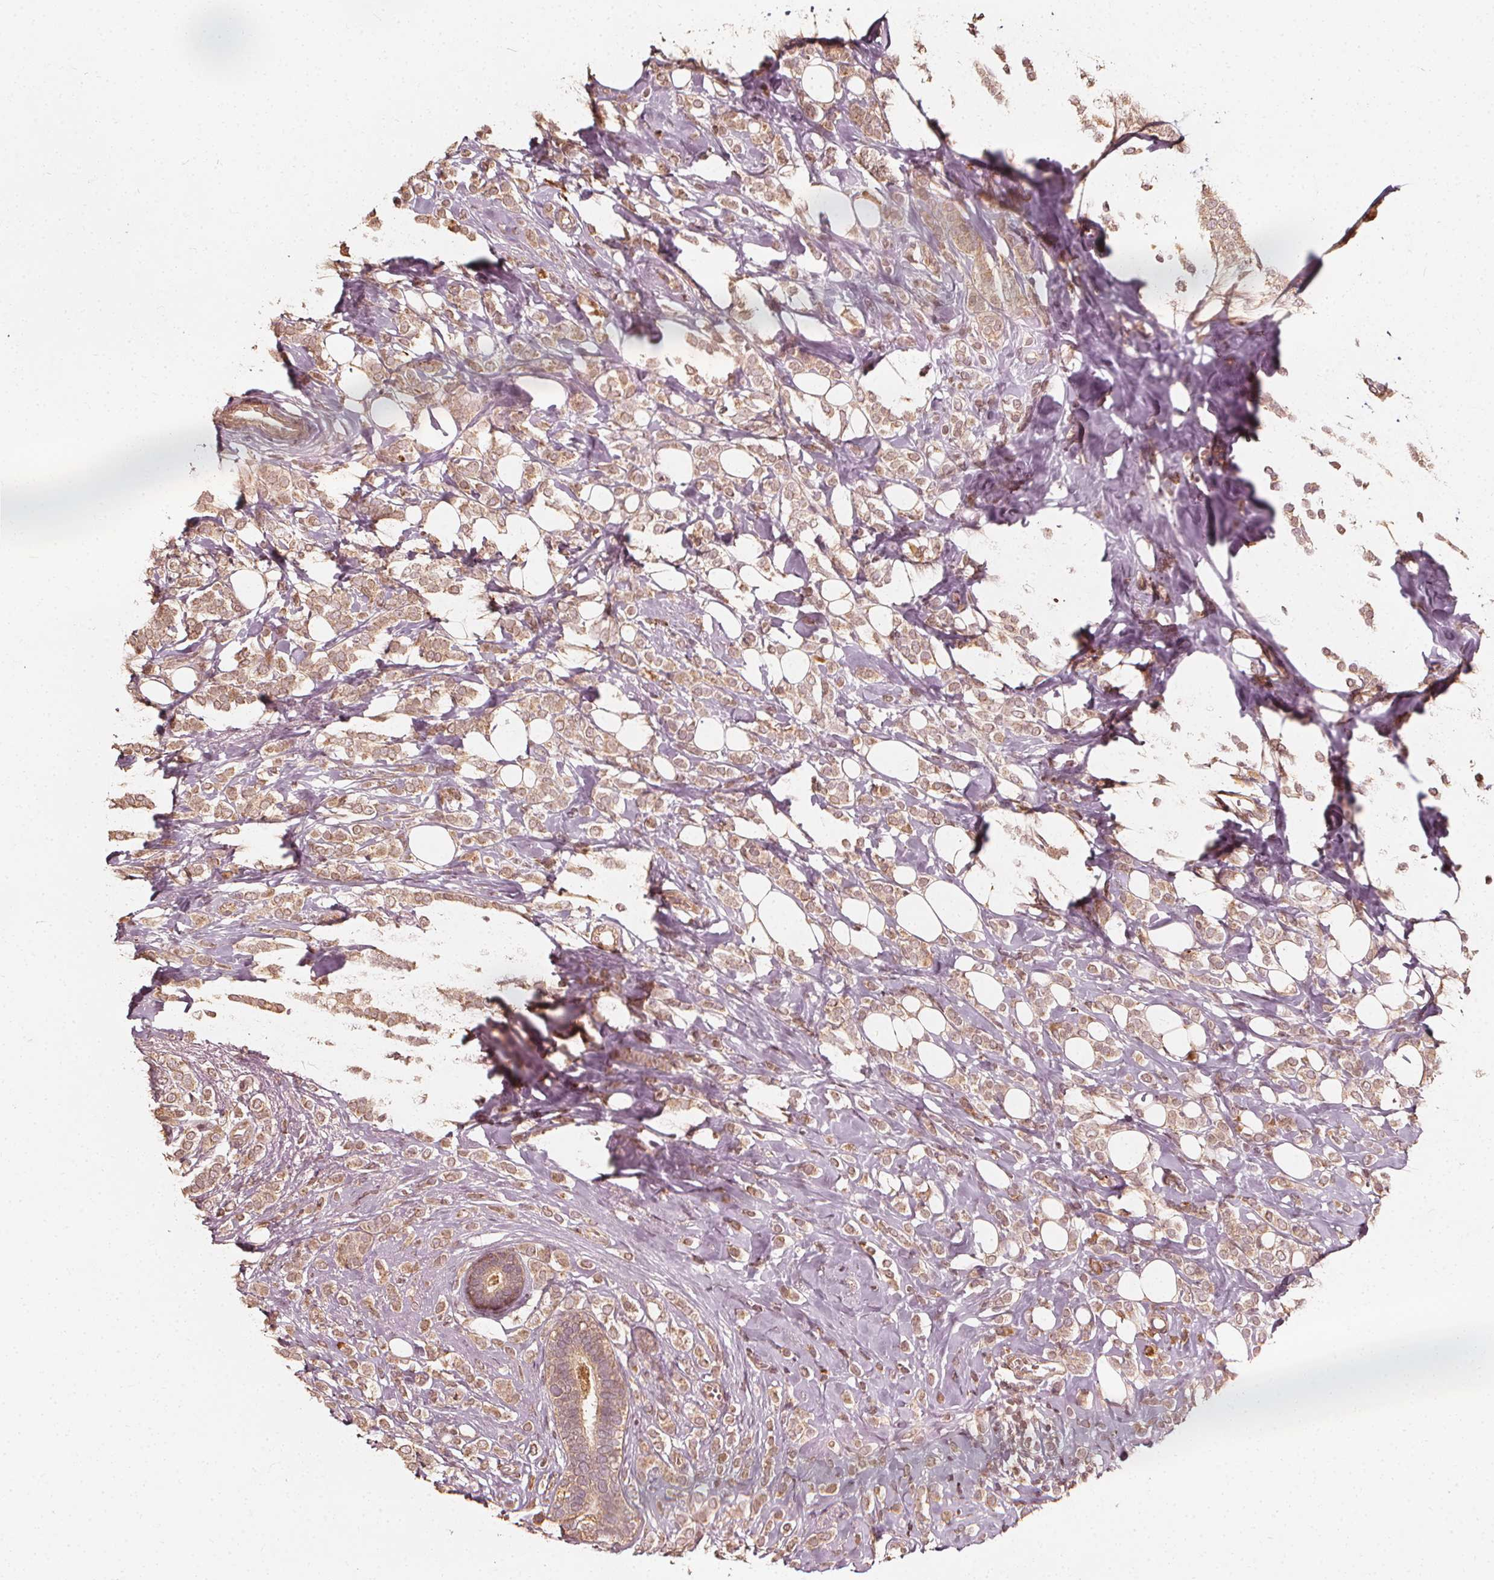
{"staining": {"intensity": "weak", "quantity": ">75%", "location": "cytoplasmic/membranous"}, "tissue": "breast cancer", "cell_type": "Tumor cells", "image_type": "cancer", "snomed": [{"axis": "morphology", "description": "Lobular carcinoma"}, {"axis": "topography", "description": "Breast"}], "caption": "Immunohistochemical staining of human breast cancer (lobular carcinoma) shows weak cytoplasmic/membranous protein expression in approximately >75% of tumor cells. The staining is performed using DAB brown chromogen to label protein expression. The nuclei are counter-stained blue using hematoxylin.", "gene": "NPC1", "patient": {"sex": "female", "age": 49}}